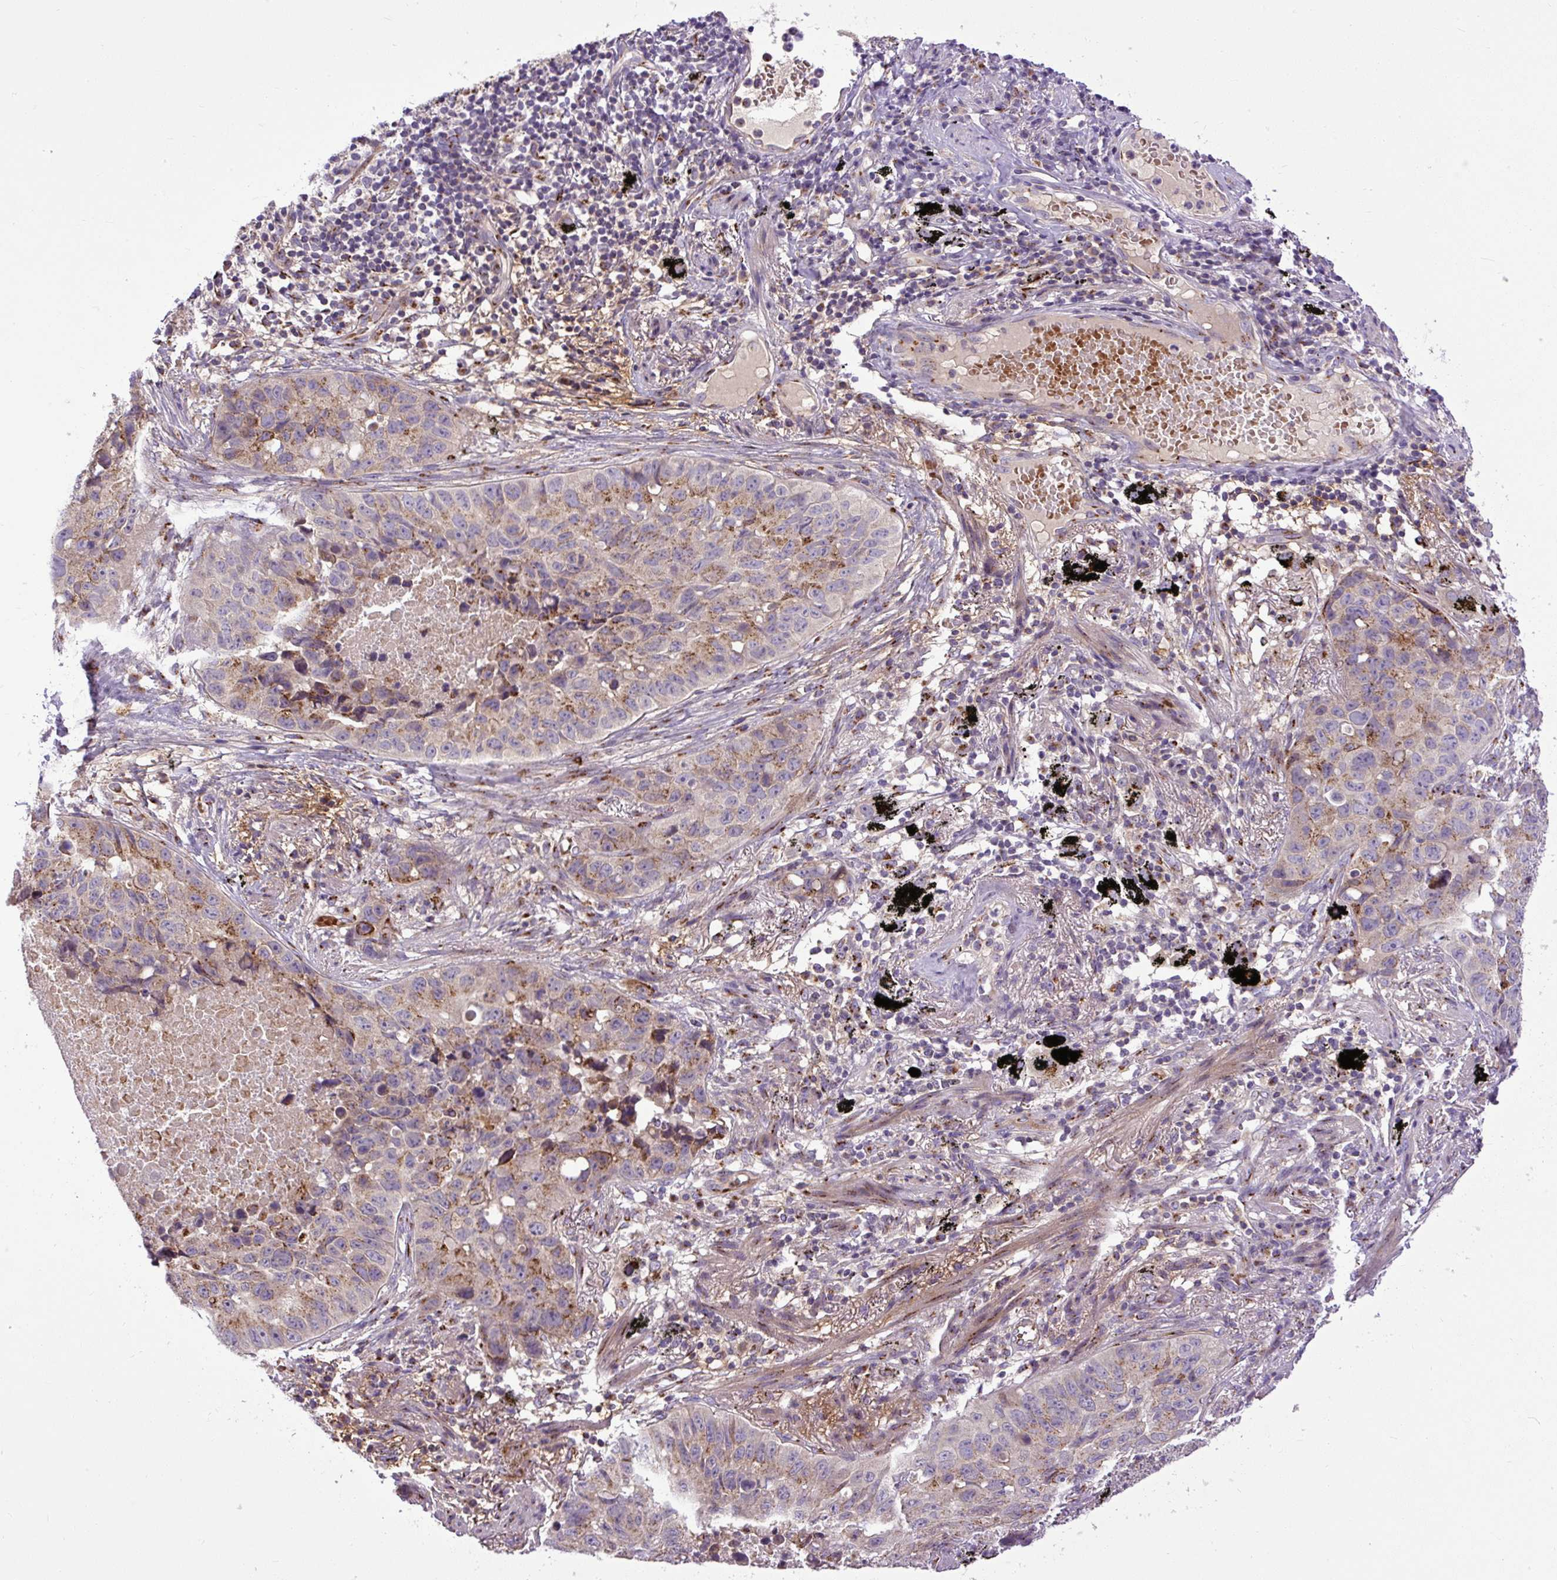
{"staining": {"intensity": "moderate", "quantity": "<25%", "location": "cytoplasmic/membranous"}, "tissue": "lung cancer", "cell_type": "Tumor cells", "image_type": "cancer", "snomed": [{"axis": "morphology", "description": "Squamous cell carcinoma, NOS"}, {"axis": "topography", "description": "Lung"}], "caption": "Protein positivity by immunohistochemistry (IHC) demonstrates moderate cytoplasmic/membranous expression in approximately <25% of tumor cells in lung cancer. Immunohistochemistry stains the protein in brown and the nuclei are stained blue.", "gene": "MSMP", "patient": {"sex": "male", "age": 60}}